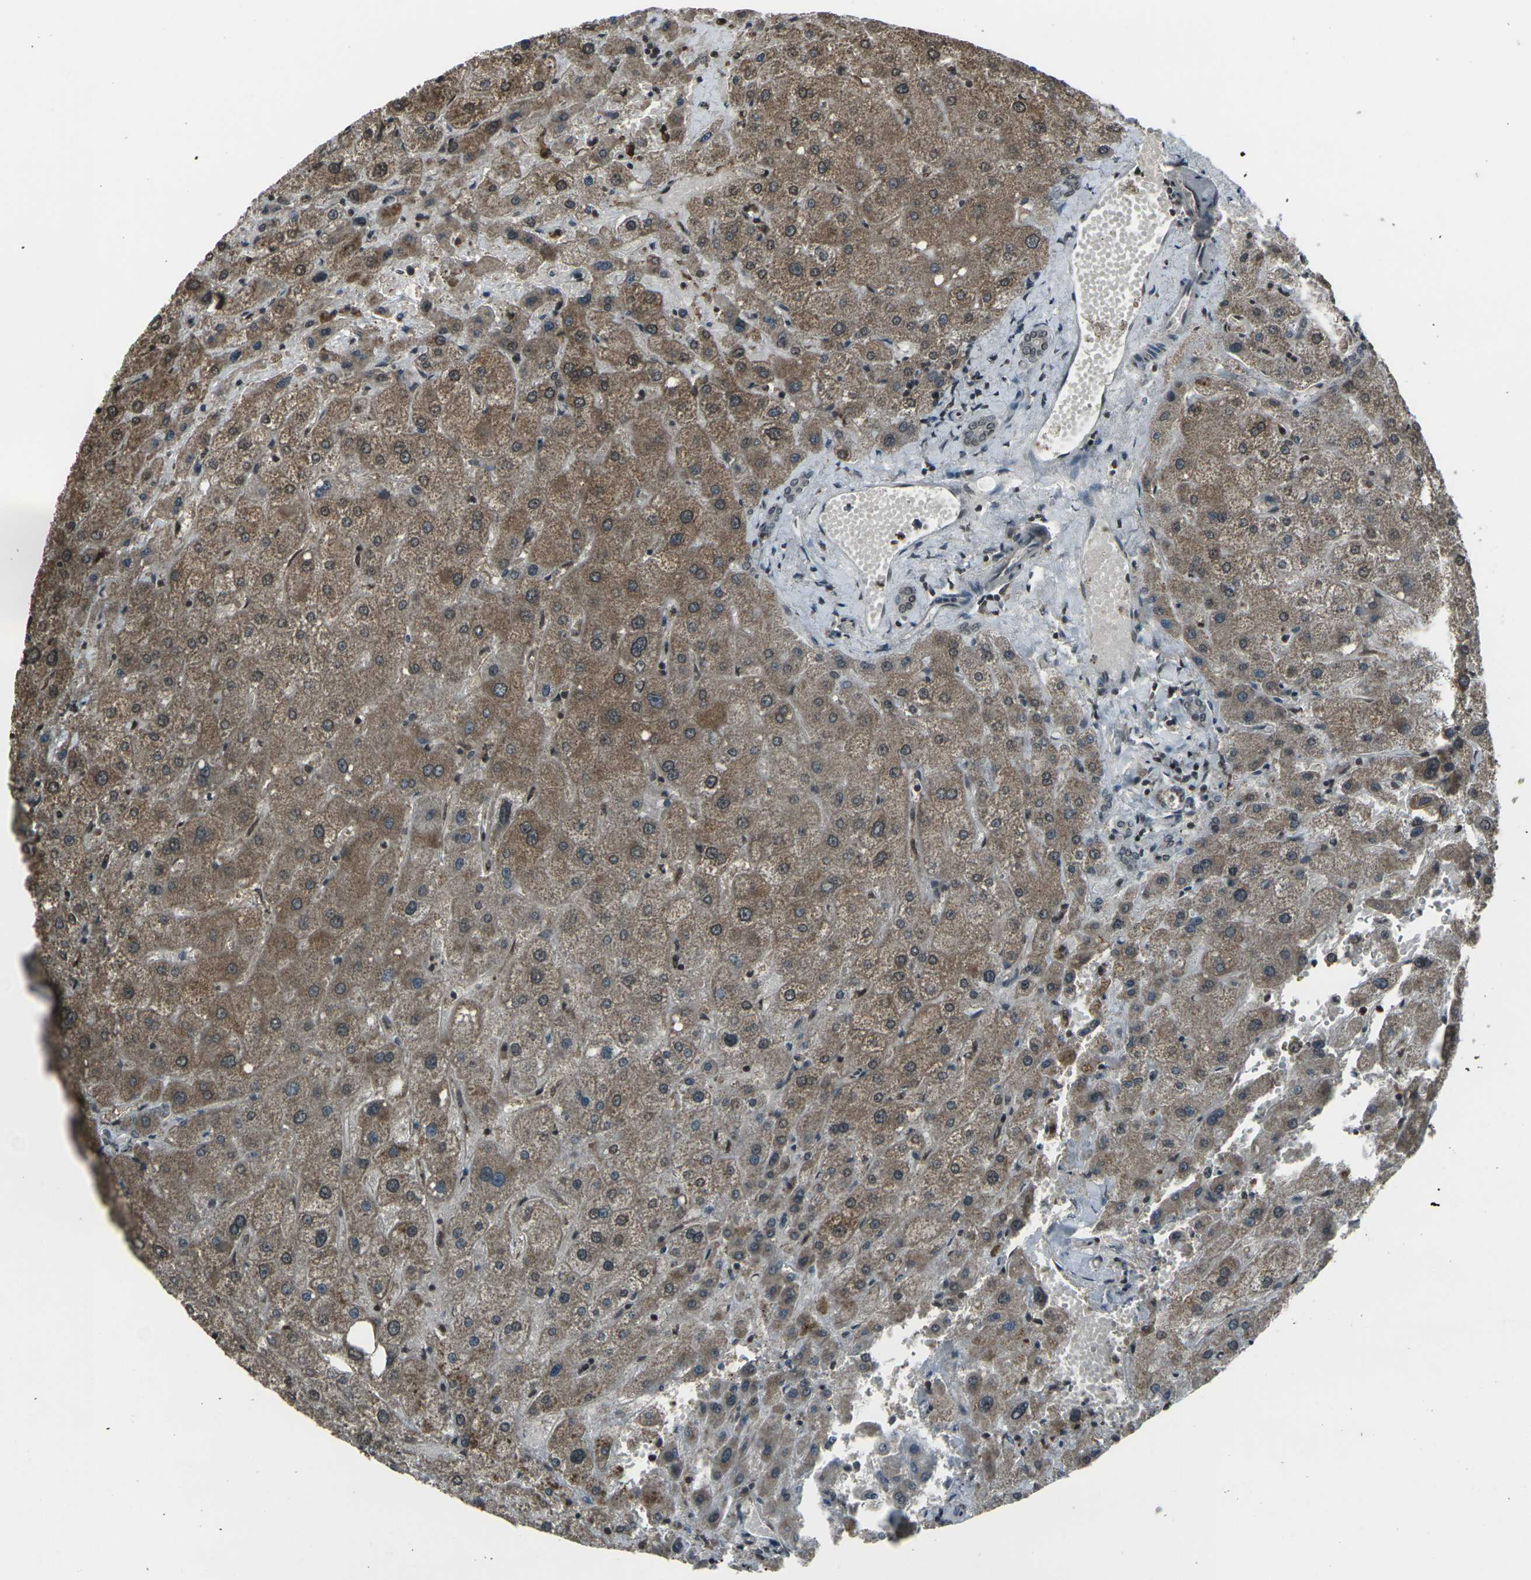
{"staining": {"intensity": "weak", "quantity": "25%-75%", "location": "nuclear"}, "tissue": "liver", "cell_type": "Cholangiocytes", "image_type": "normal", "snomed": [{"axis": "morphology", "description": "Normal tissue, NOS"}, {"axis": "topography", "description": "Liver"}], "caption": "Immunohistochemistry micrograph of unremarkable human liver stained for a protein (brown), which displays low levels of weak nuclear expression in about 25%-75% of cholangiocytes.", "gene": "PRPF8", "patient": {"sex": "male", "age": 73}}